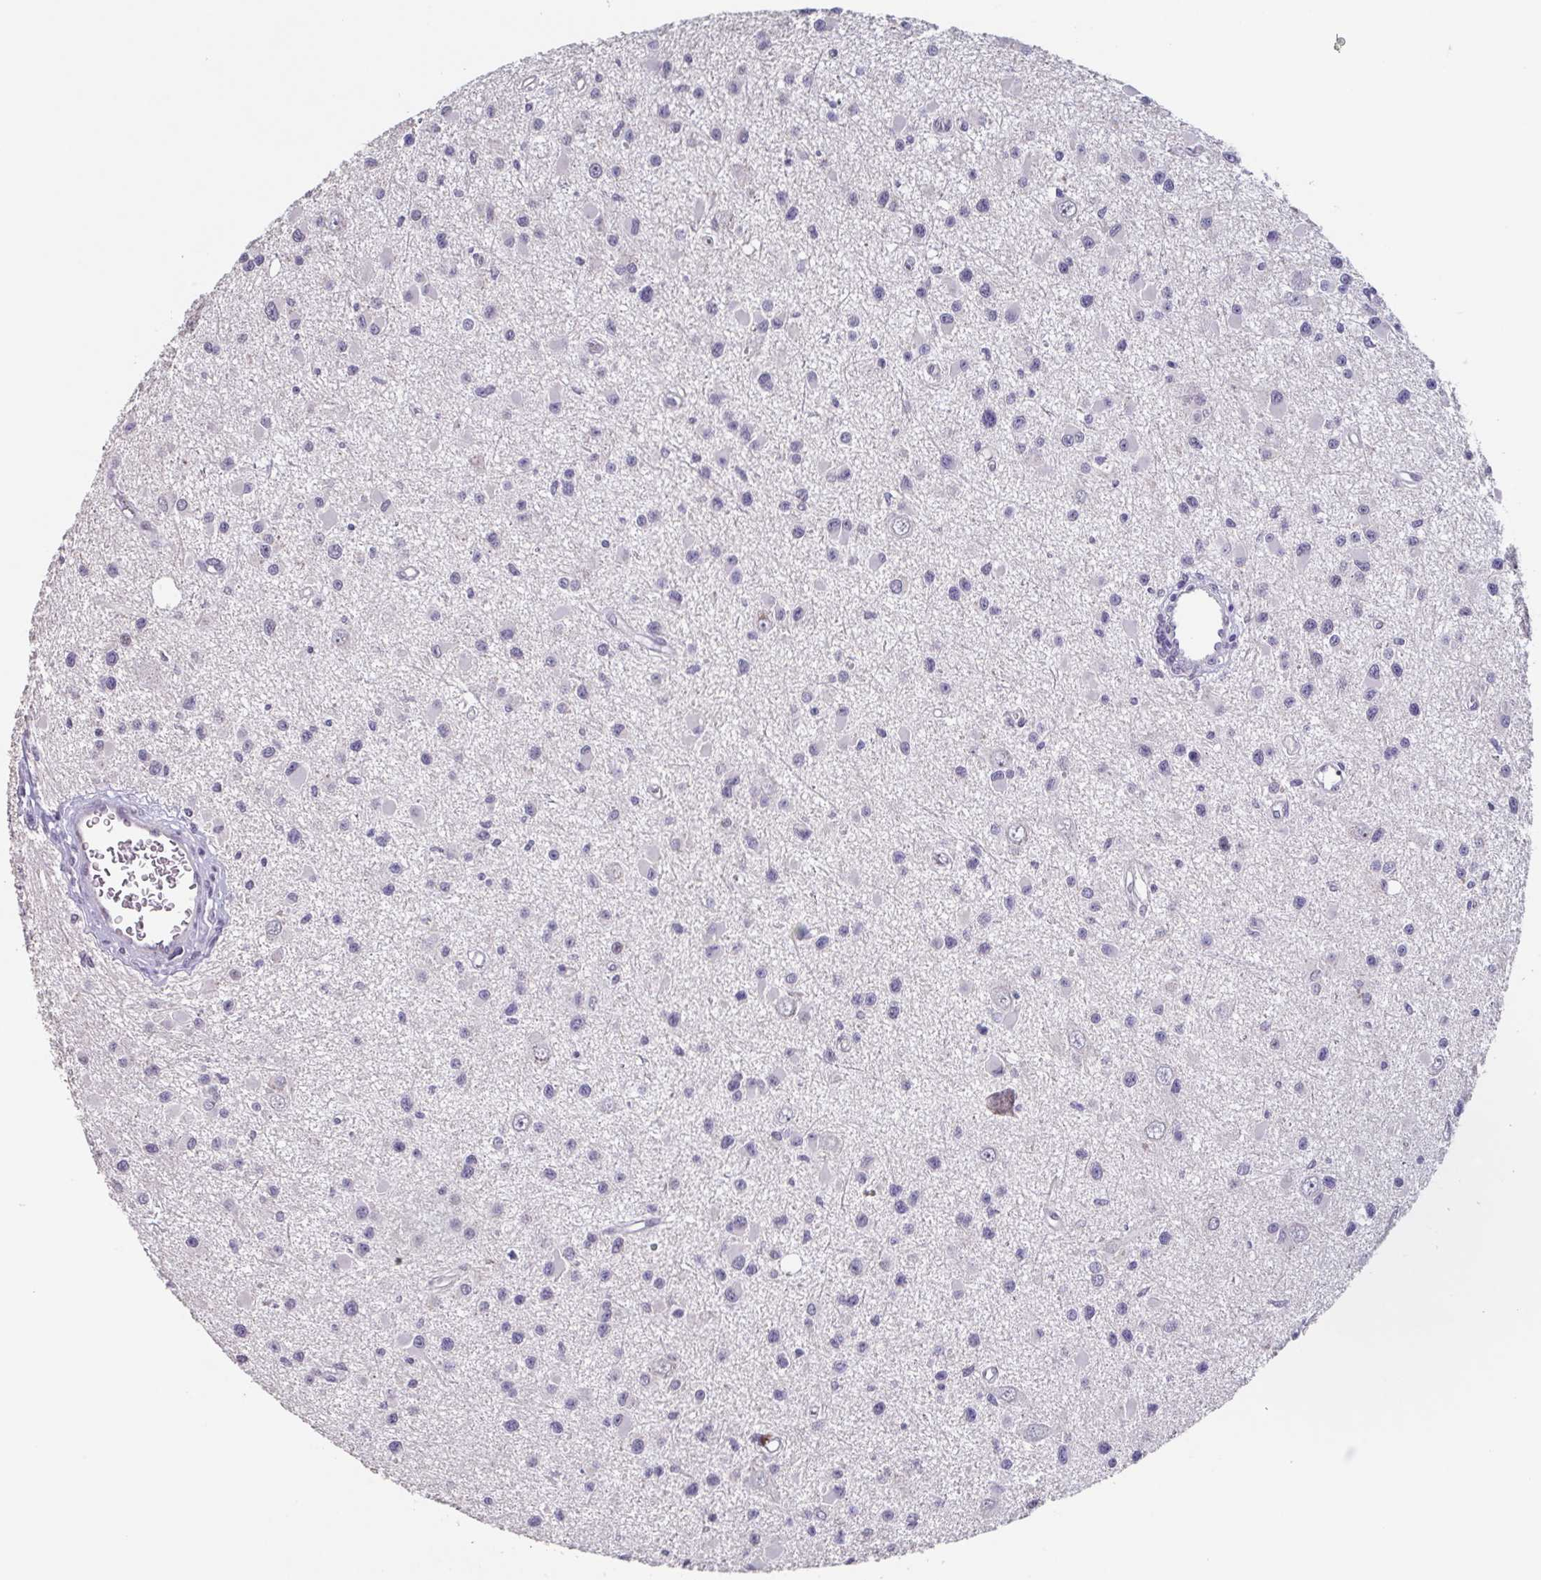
{"staining": {"intensity": "negative", "quantity": "none", "location": "none"}, "tissue": "glioma", "cell_type": "Tumor cells", "image_type": "cancer", "snomed": [{"axis": "morphology", "description": "Glioma, malignant, High grade"}, {"axis": "topography", "description": "Brain"}], "caption": "This is an immunohistochemistry (IHC) photomicrograph of glioma. There is no expression in tumor cells.", "gene": "GHRL", "patient": {"sex": "male", "age": 54}}